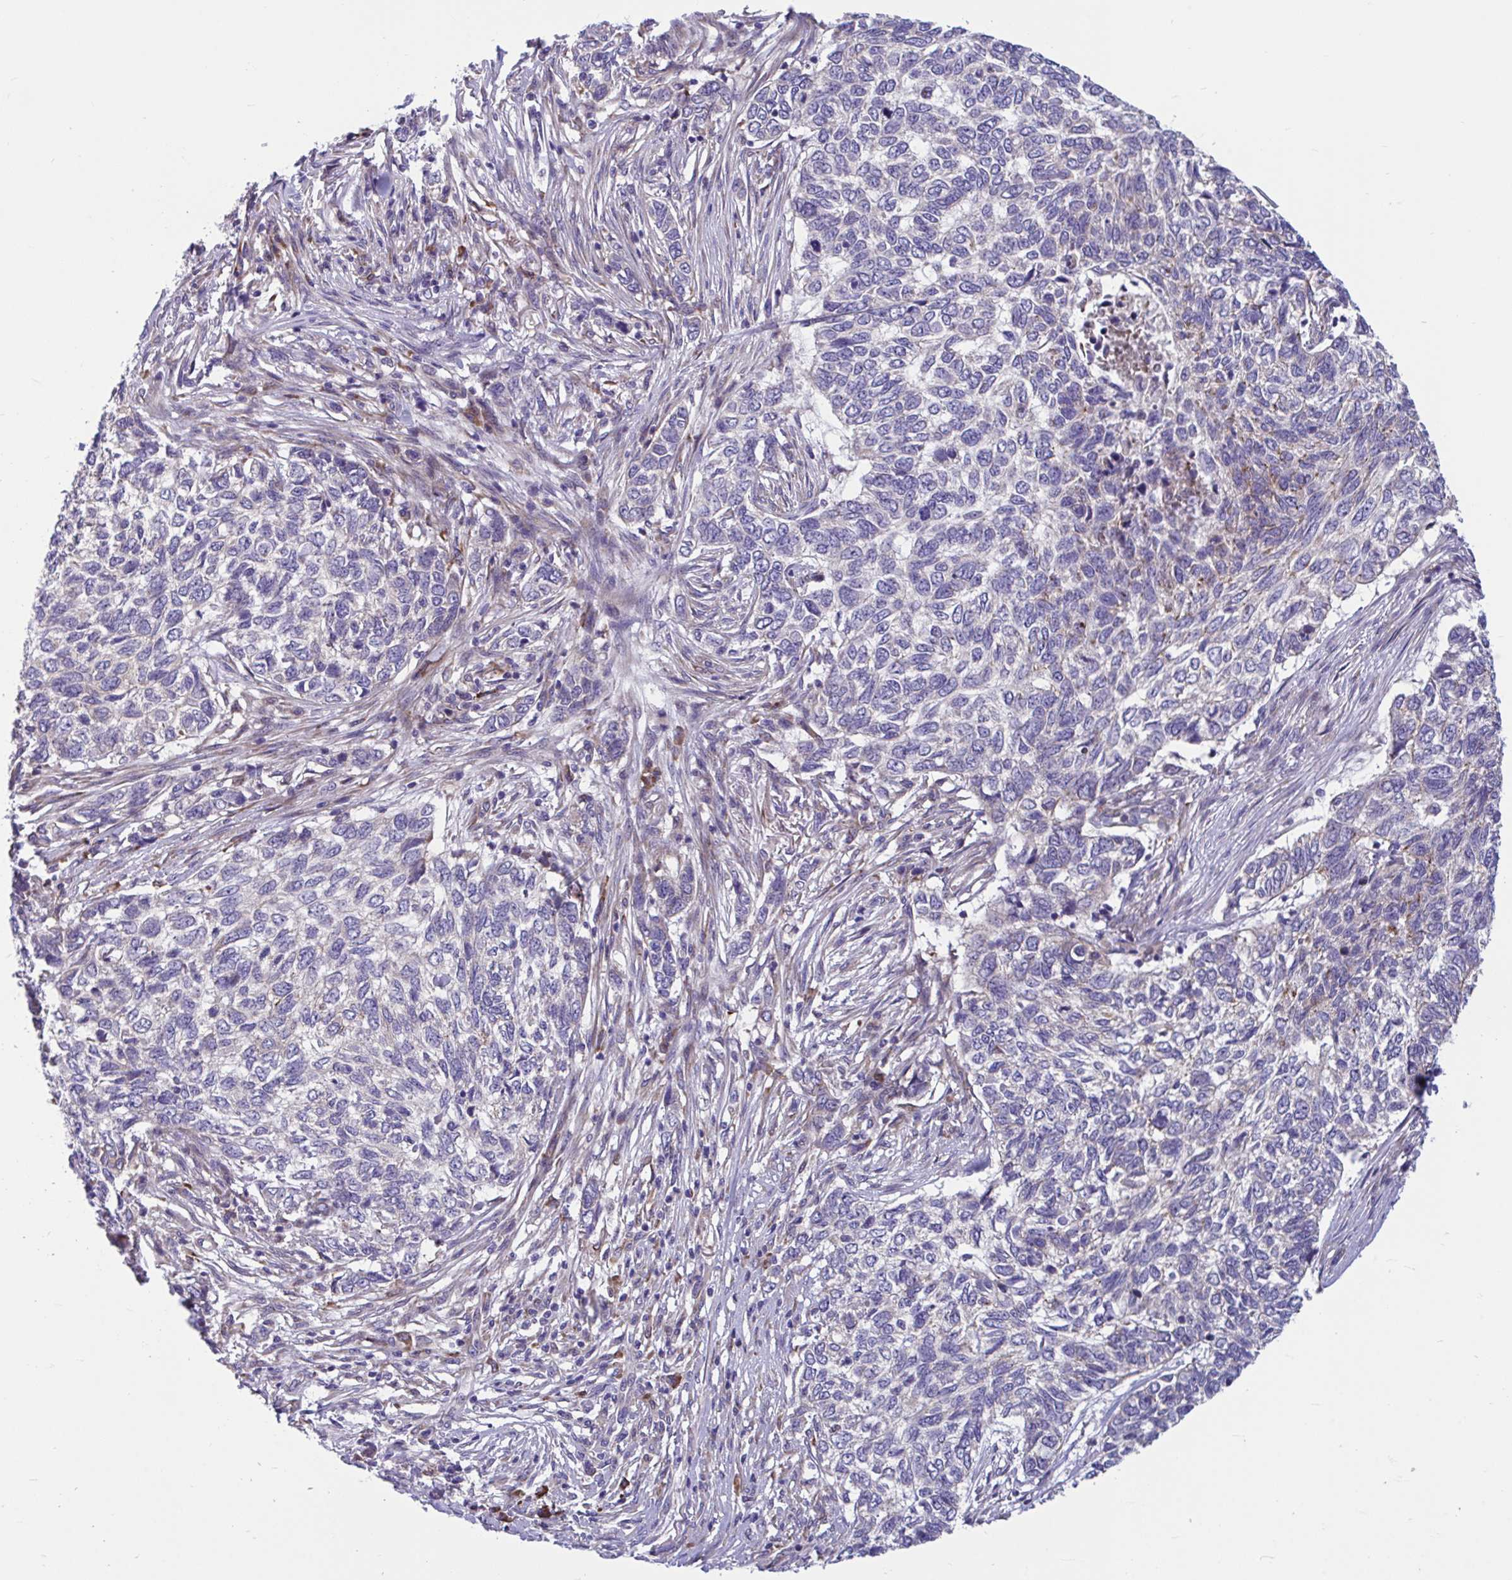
{"staining": {"intensity": "negative", "quantity": "none", "location": "none"}, "tissue": "skin cancer", "cell_type": "Tumor cells", "image_type": "cancer", "snomed": [{"axis": "morphology", "description": "Basal cell carcinoma"}, {"axis": "topography", "description": "Skin"}], "caption": "An IHC micrograph of skin cancer (basal cell carcinoma) is shown. There is no staining in tumor cells of skin cancer (basal cell carcinoma). Brightfield microscopy of immunohistochemistry (IHC) stained with DAB (3,3'-diaminobenzidine) (brown) and hematoxylin (blue), captured at high magnification.", "gene": "WBP1", "patient": {"sex": "female", "age": 65}}